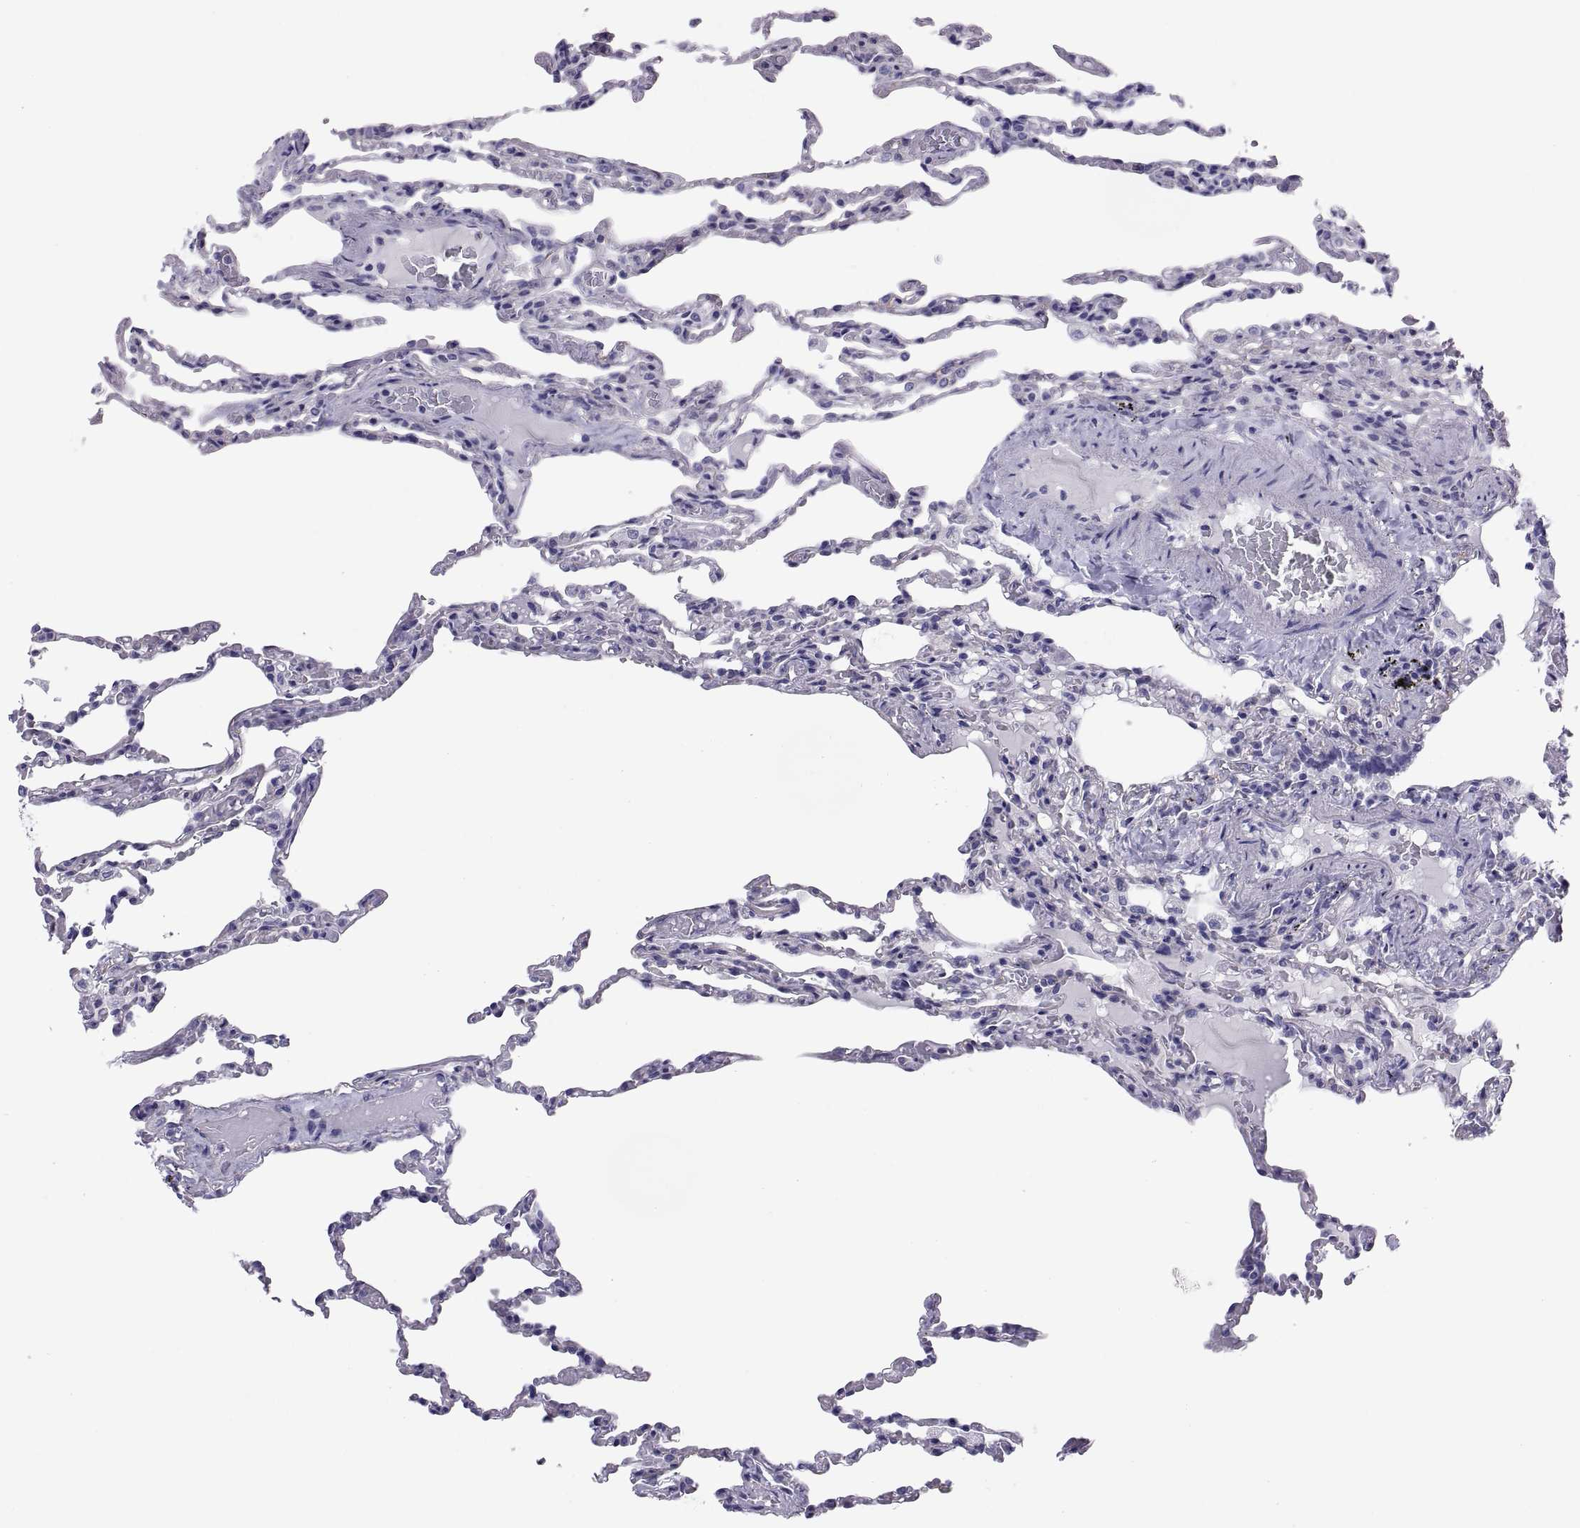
{"staining": {"intensity": "negative", "quantity": "none", "location": "none"}, "tissue": "lung", "cell_type": "Alveolar cells", "image_type": "normal", "snomed": [{"axis": "morphology", "description": "Normal tissue, NOS"}, {"axis": "topography", "description": "Lung"}], "caption": "This is a photomicrograph of immunohistochemistry (IHC) staining of normal lung, which shows no staining in alveolar cells.", "gene": "RNASE12", "patient": {"sex": "female", "age": 43}}